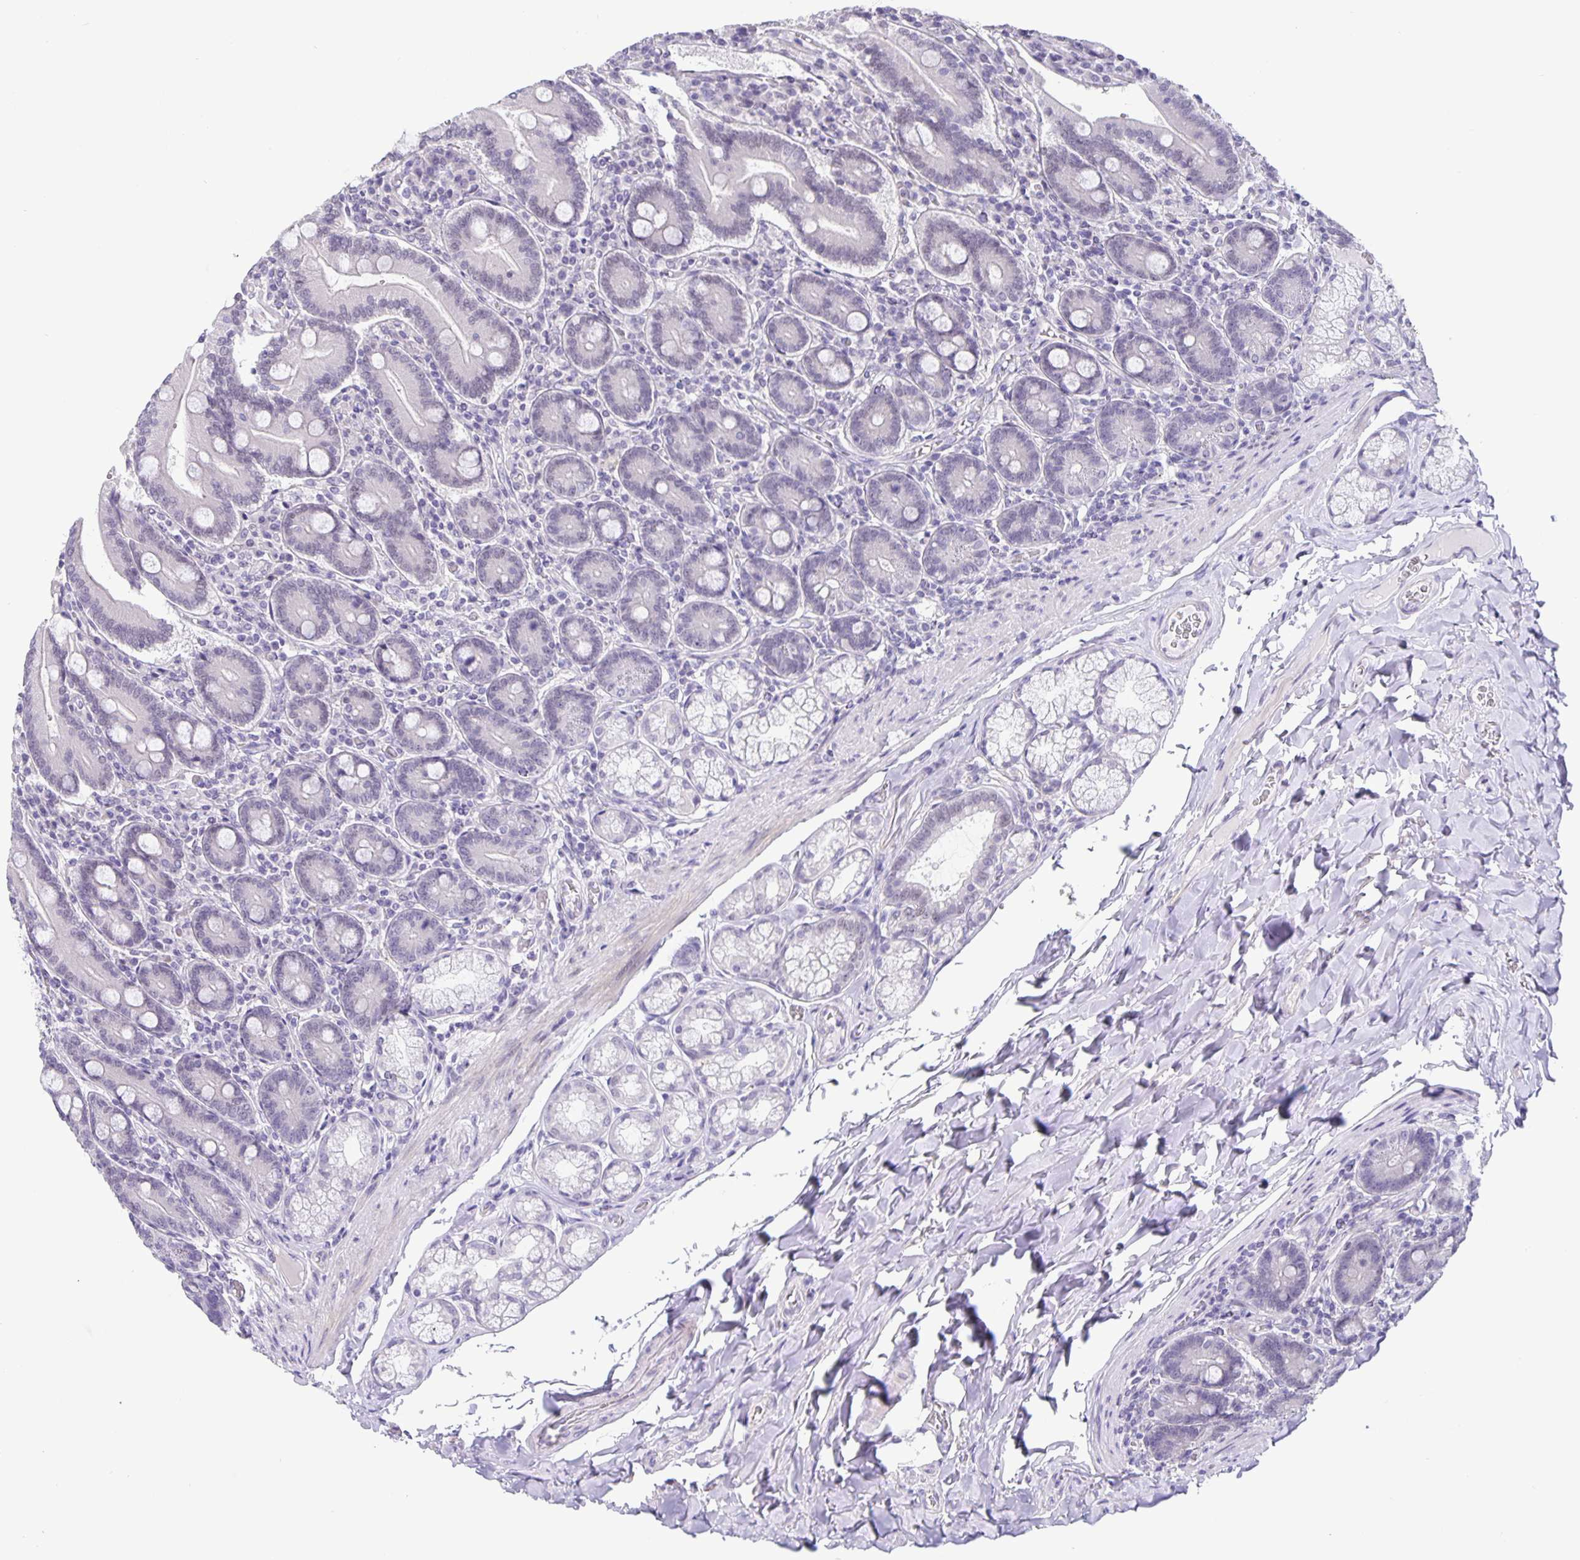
{"staining": {"intensity": "moderate", "quantity": "<25%", "location": "nuclear"}, "tissue": "duodenum", "cell_type": "Glandular cells", "image_type": "normal", "snomed": [{"axis": "morphology", "description": "Normal tissue, NOS"}, {"axis": "topography", "description": "Duodenum"}], "caption": "Duodenum stained for a protein (brown) shows moderate nuclear positive positivity in approximately <25% of glandular cells.", "gene": "FOSL2", "patient": {"sex": "female", "age": 62}}